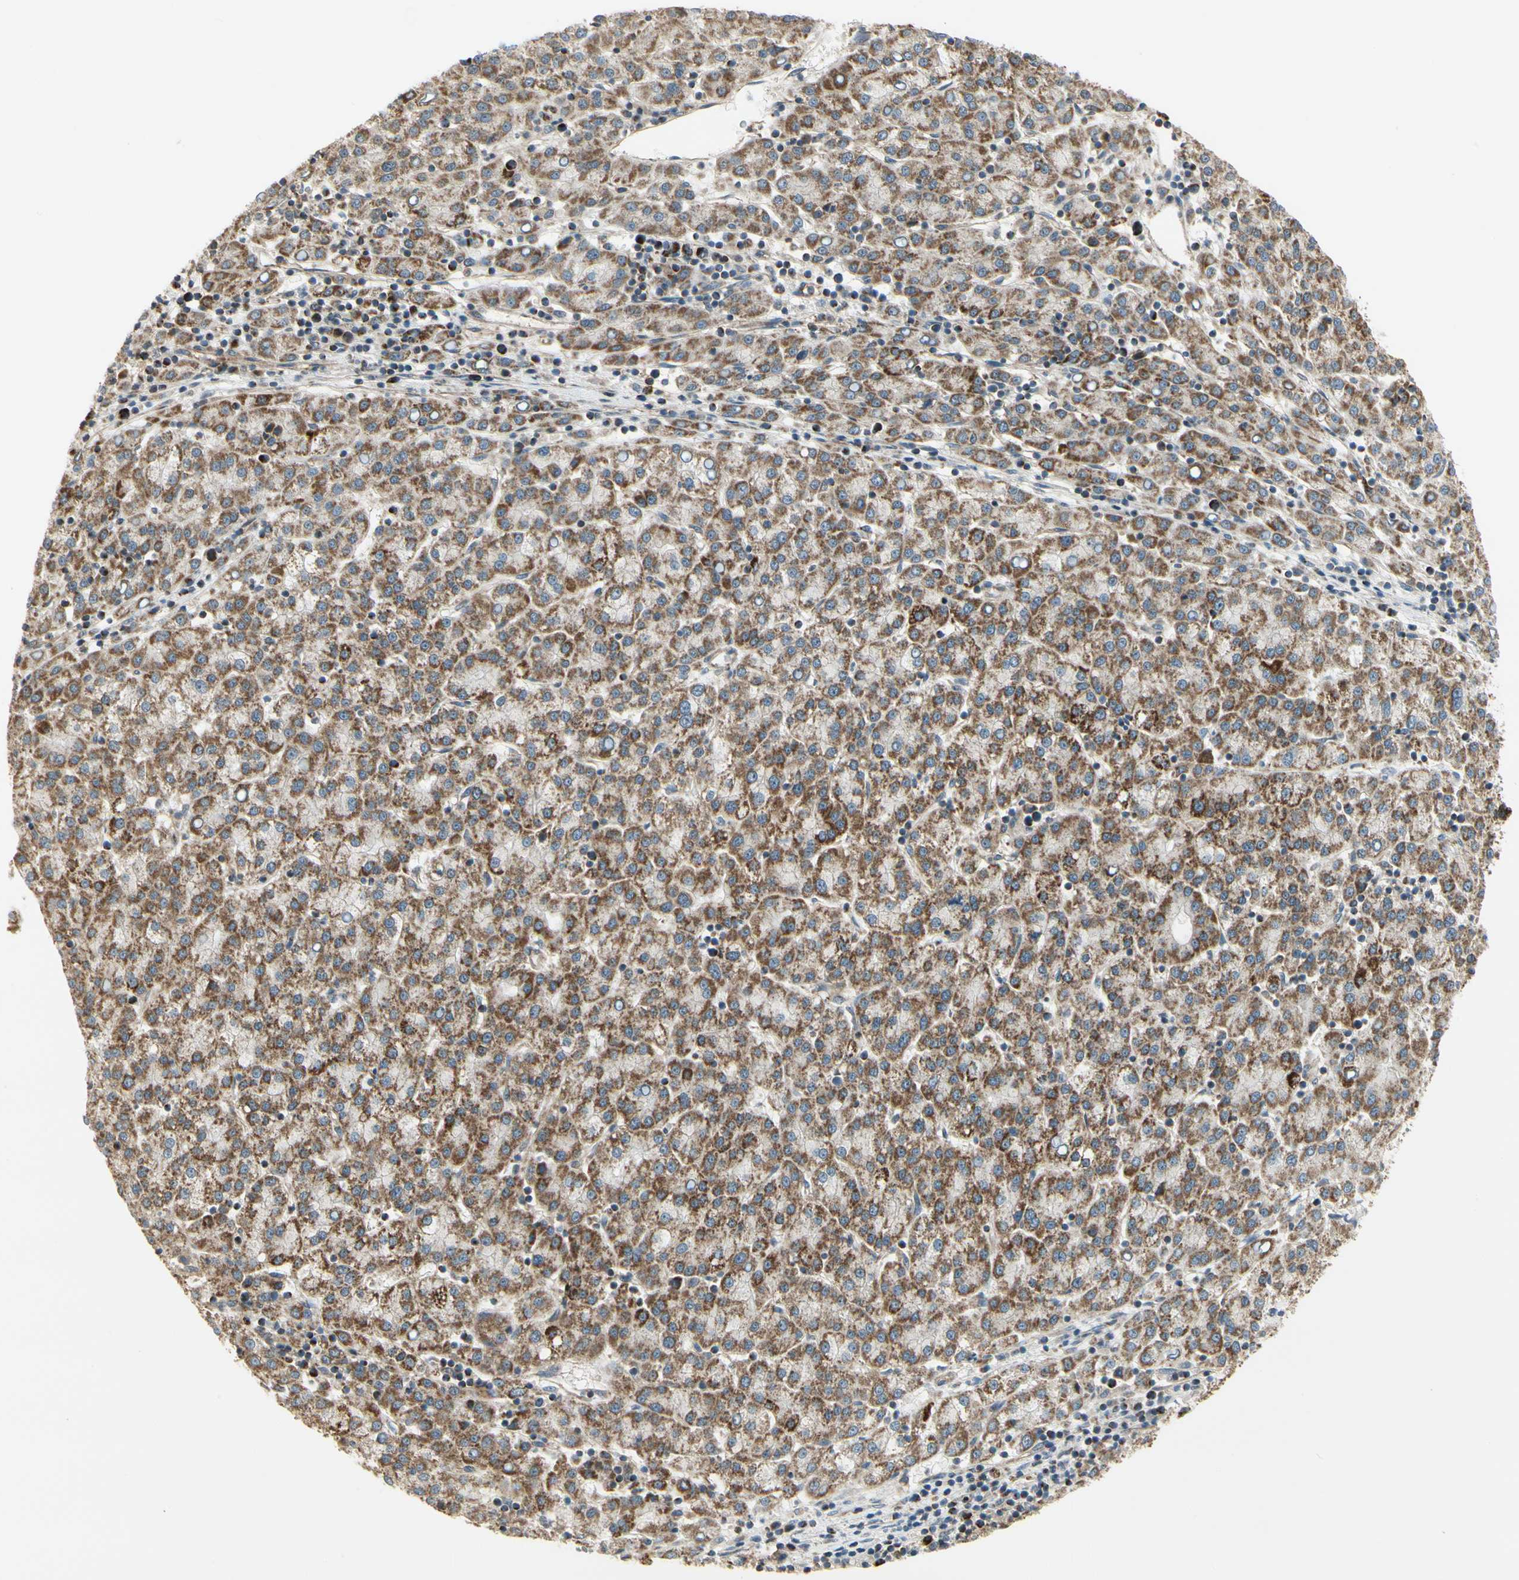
{"staining": {"intensity": "moderate", "quantity": ">75%", "location": "cytoplasmic/membranous"}, "tissue": "liver cancer", "cell_type": "Tumor cells", "image_type": "cancer", "snomed": [{"axis": "morphology", "description": "Carcinoma, Hepatocellular, NOS"}, {"axis": "topography", "description": "Liver"}], "caption": "Tumor cells demonstrate medium levels of moderate cytoplasmic/membranous positivity in approximately >75% of cells in human liver cancer.", "gene": "EPHB3", "patient": {"sex": "female", "age": 58}}